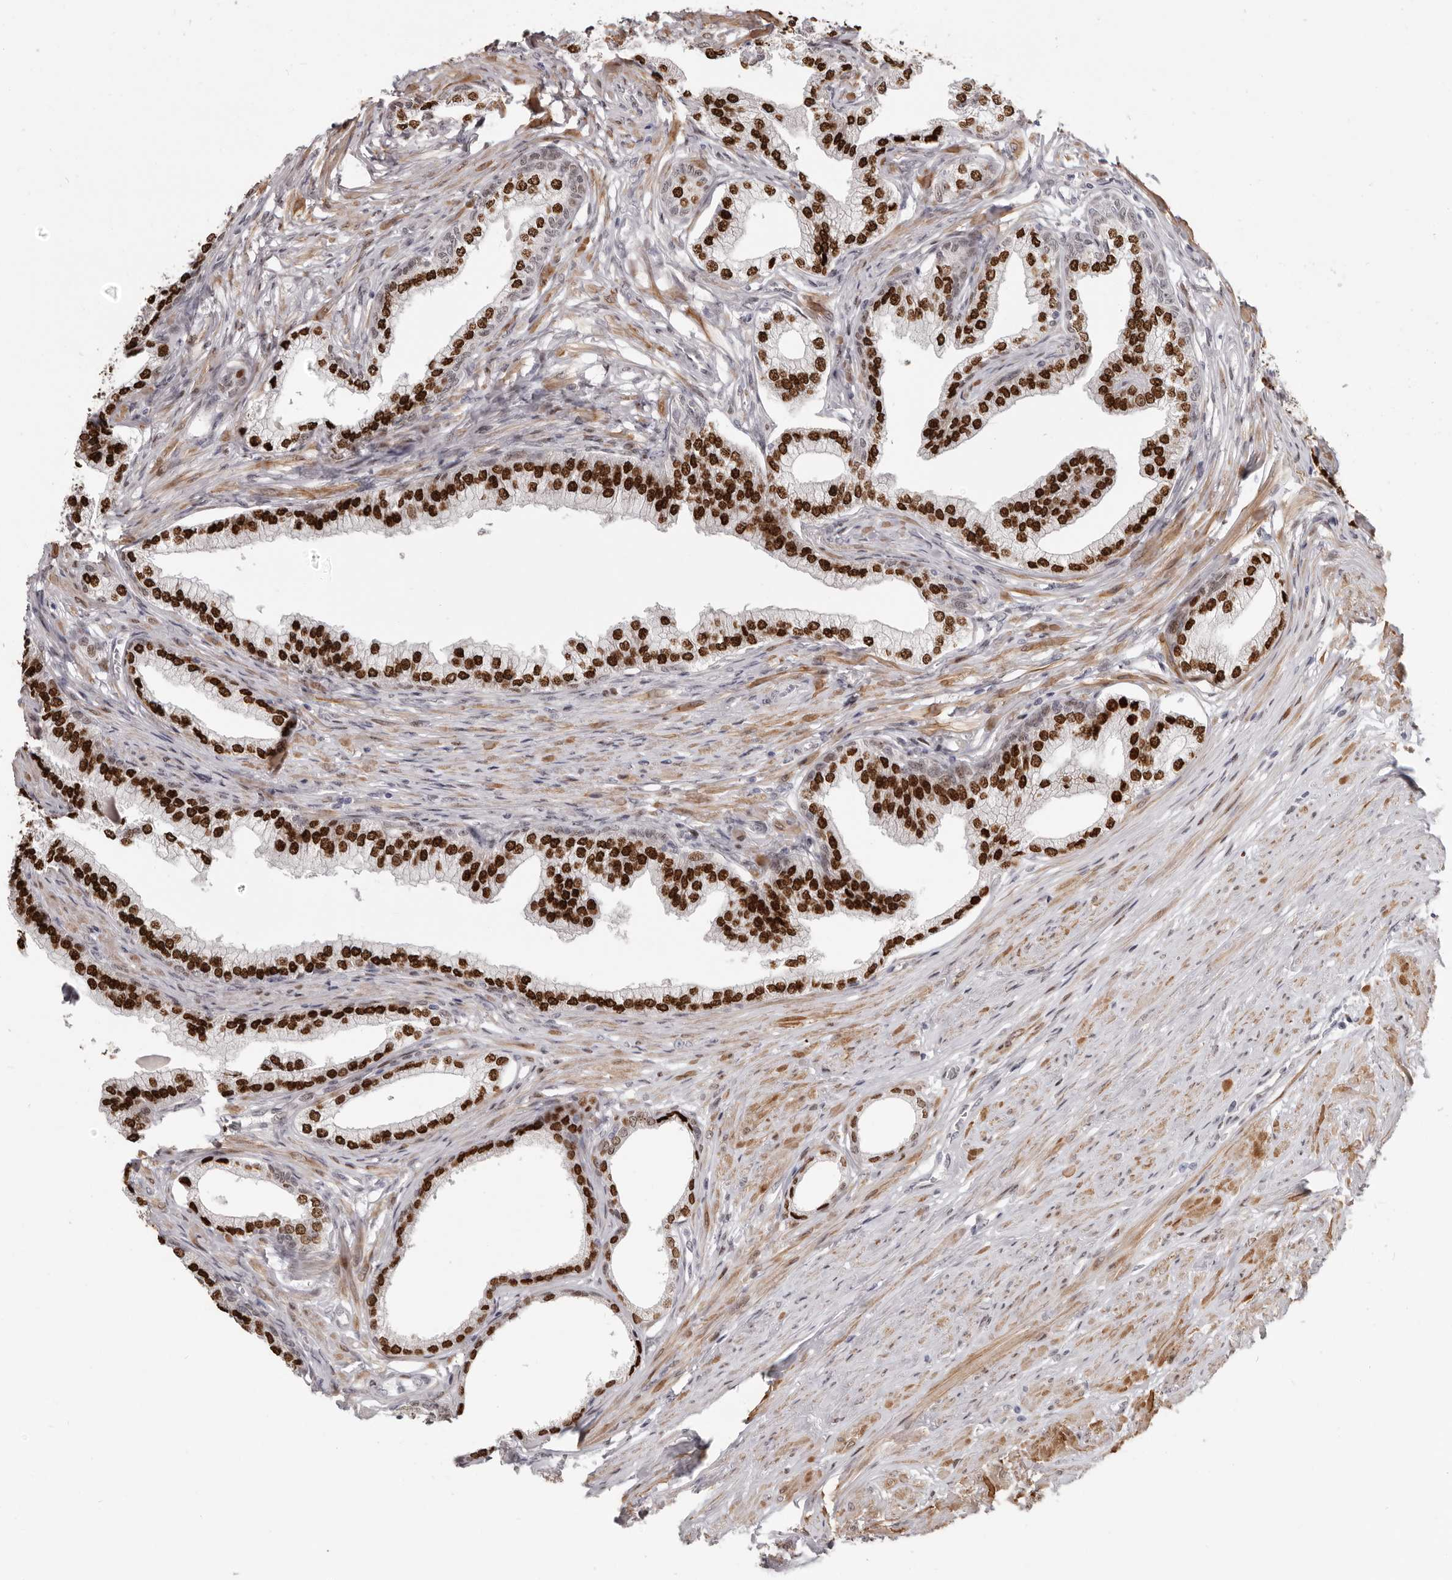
{"staining": {"intensity": "strong", "quantity": ">75%", "location": "nuclear"}, "tissue": "prostate", "cell_type": "Glandular cells", "image_type": "normal", "snomed": [{"axis": "morphology", "description": "Normal tissue, NOS"}, {"axis": "morphology", "description": "Urothelial carcinoma, Low grade"}, {"axis": "topography", "description": "Urinary bladder"}, {"axis": "topography", "description": "Prostate"}], "caption": "IHC micrograph of benign prostate: prostate stained using immunohistochemistry shows high levels of strong protein expression localized specifically in the nuclear of glandular cells, appearing as a nuclear brown color.", "gene": "SRP19", "patient": {"sex": "male", "age": 60}}